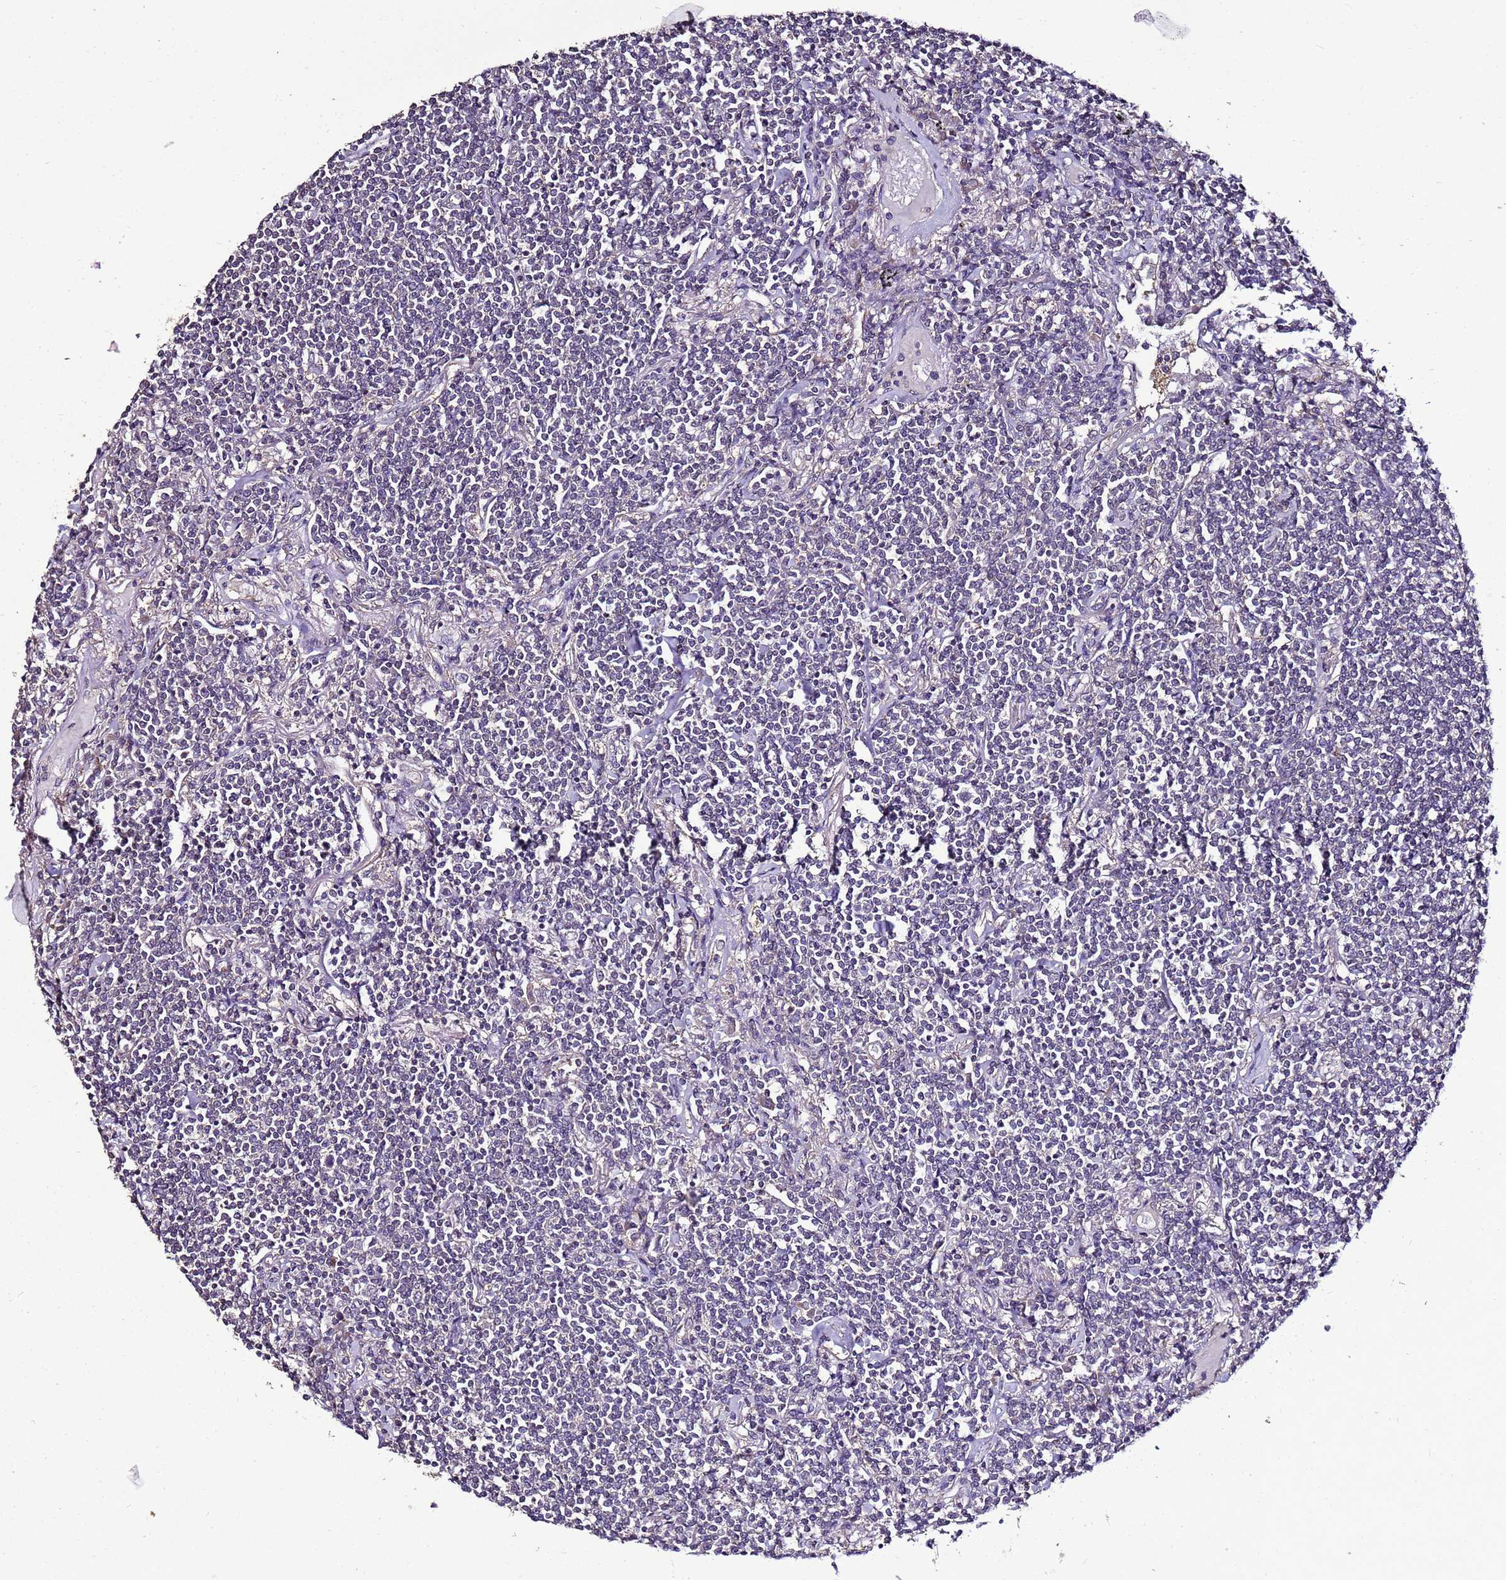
{"staining": {"intensity": "negative", "quantity": "none", "location": "none"}, "tissue": "lymphoma", "cell_type": "Tumor cells", "image_type": "cancer", "snomed": [{"axis": "morphology", "description": "Malignant lymphoma, non-Hodgkin's type, Low grade"}, {"axis": "topography", "description": "Lung"}], "caption": "Immunohistochemistry image of human lymphoma stained for a protein (brown), which reveals no staining in tumor cells.", "gene": "ENOPH1", "patient": {"sex": "female", "age": 71}}